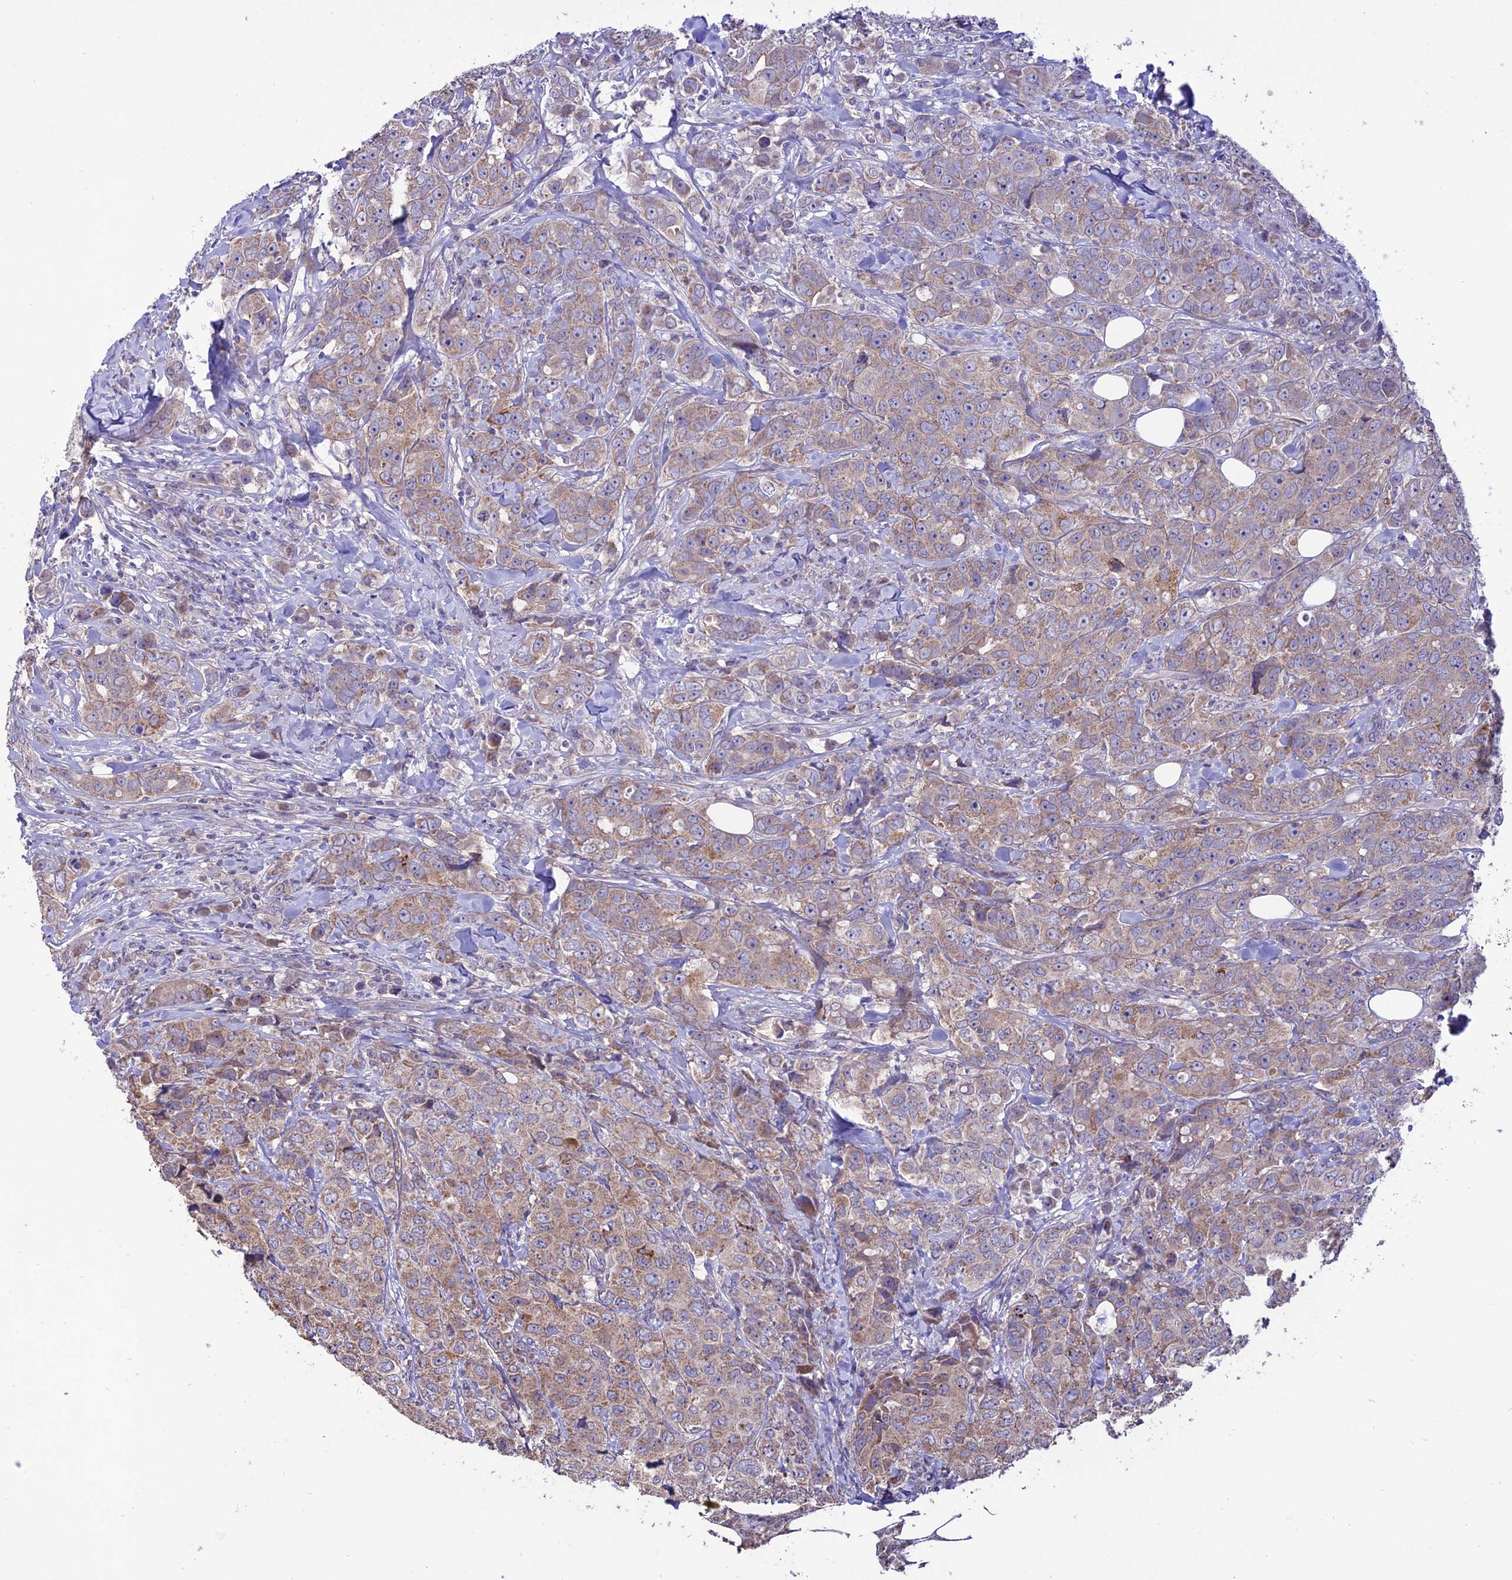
{"staining": {"intensity": "weak", "quantity": ">75%", "location": "cytoplasmic/membranous"}, "tissue": "breast cancer", "cell_type": "Tumor cells", "image_type": "cancer", "snomed": [{"axis": "morphology", "description": "Duct carcinoma"}, {"axis": "topography", "description": "Breast"}], "caption": "This is an image of immunohistochemistry (IHC) staining of intraductal carcinoma (breast), which shows weak positivity in the cytoplasmic/membranous of tumor cells.", "gene": "HOGA1", "patient": {"sex": "female", "age": 43}}